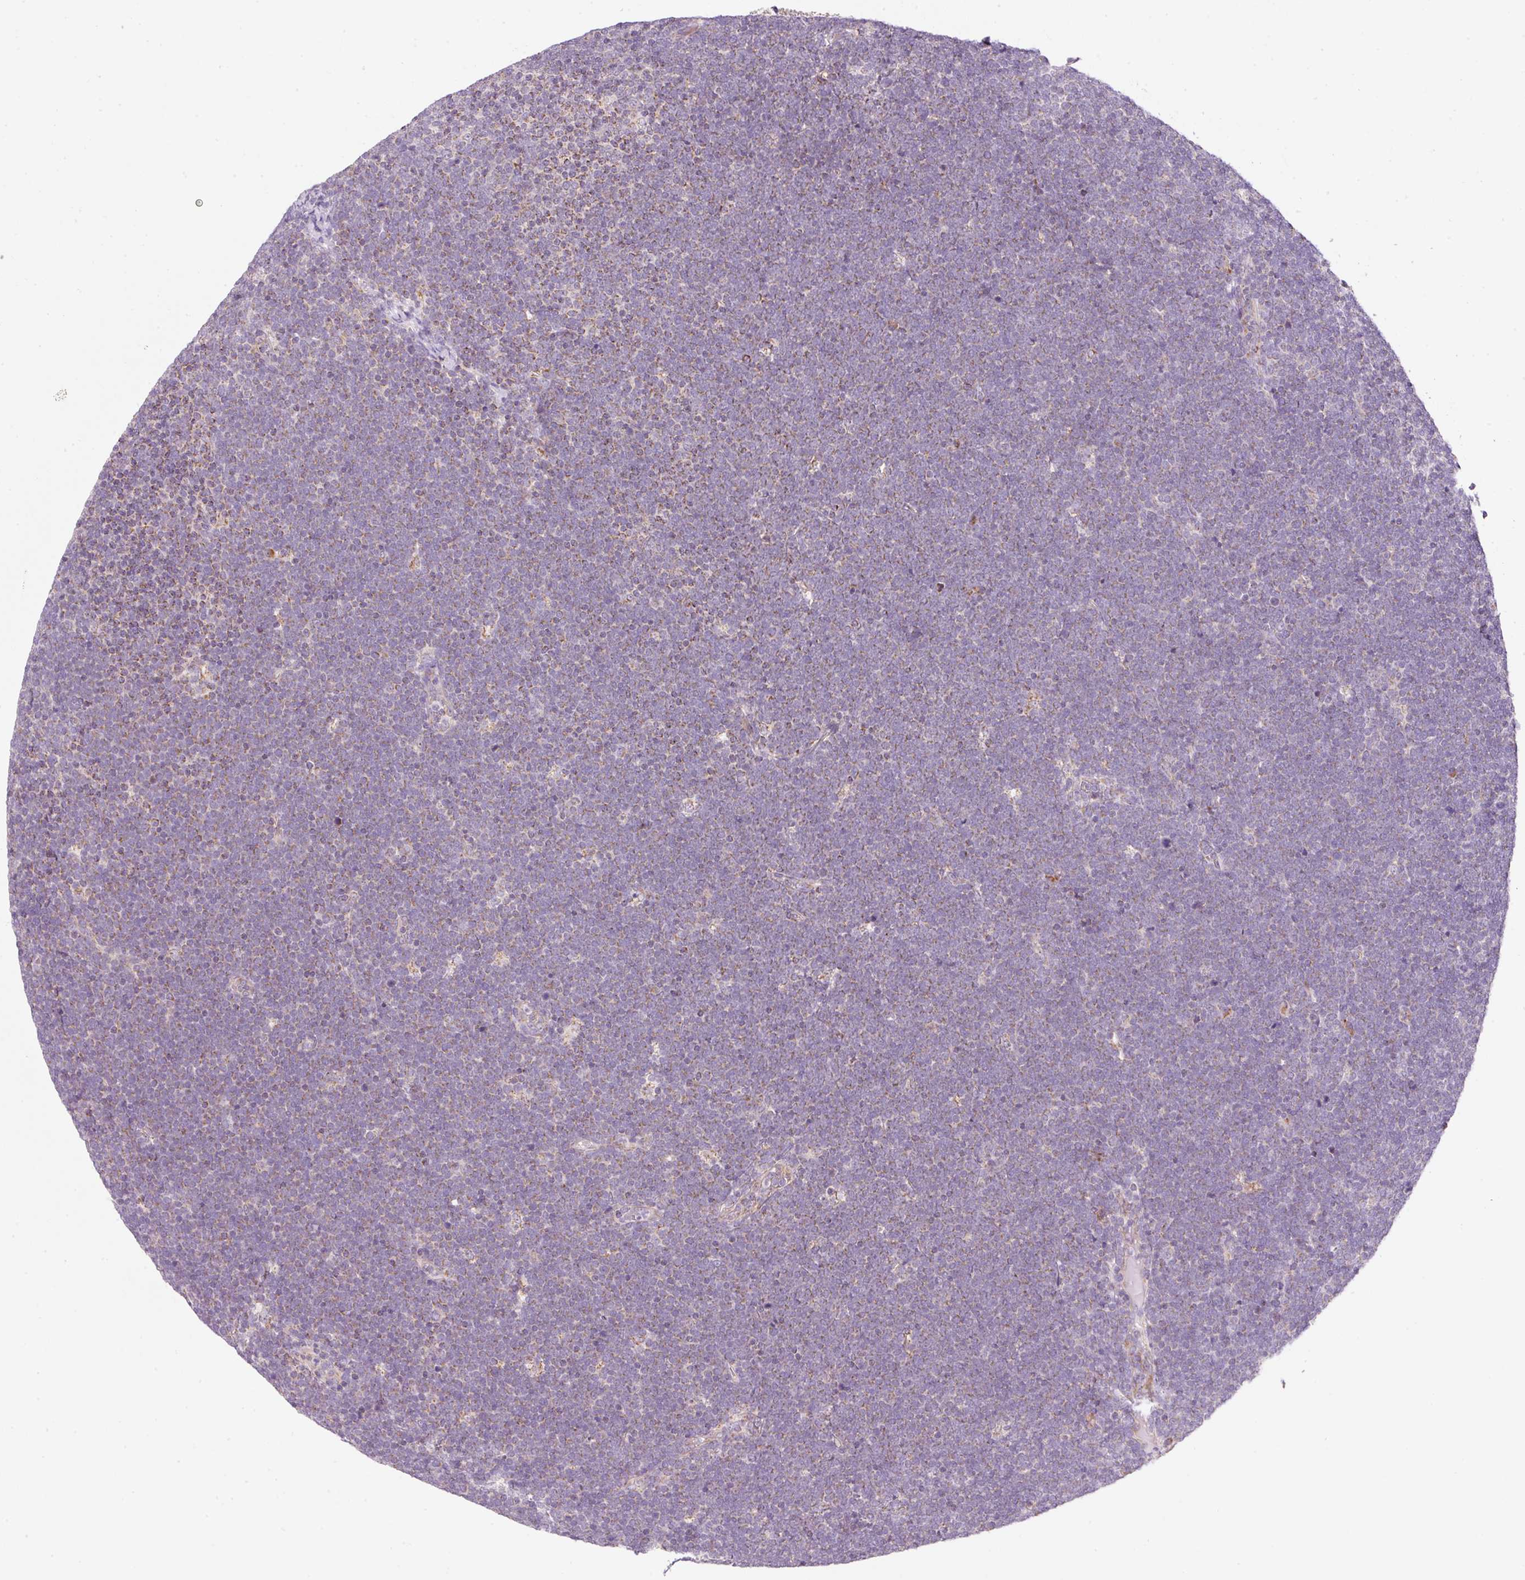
{"staining": {"intensity": "moderate", "quantity": ">75%", "location": "cytoplasmic/membranous"}, "tissue": "lymphoma", "cell_type": "Tumor cells", "image_type": "cancer", "snomed": [{"axis": "morphology", "description": "Malignant lymphoma, non-Hodgkin's type, High grade"}, {"axis": "topography", "description": "Lymph node"}], "caption": "Immunohistochemistry of human lymphoma demonstrates medium levels of moderate cytoplasmic/membranous expression in approximately >75% of tumor cells.", "gene": "FAM78B", "patient": {"sex": "male", "age": 13}}